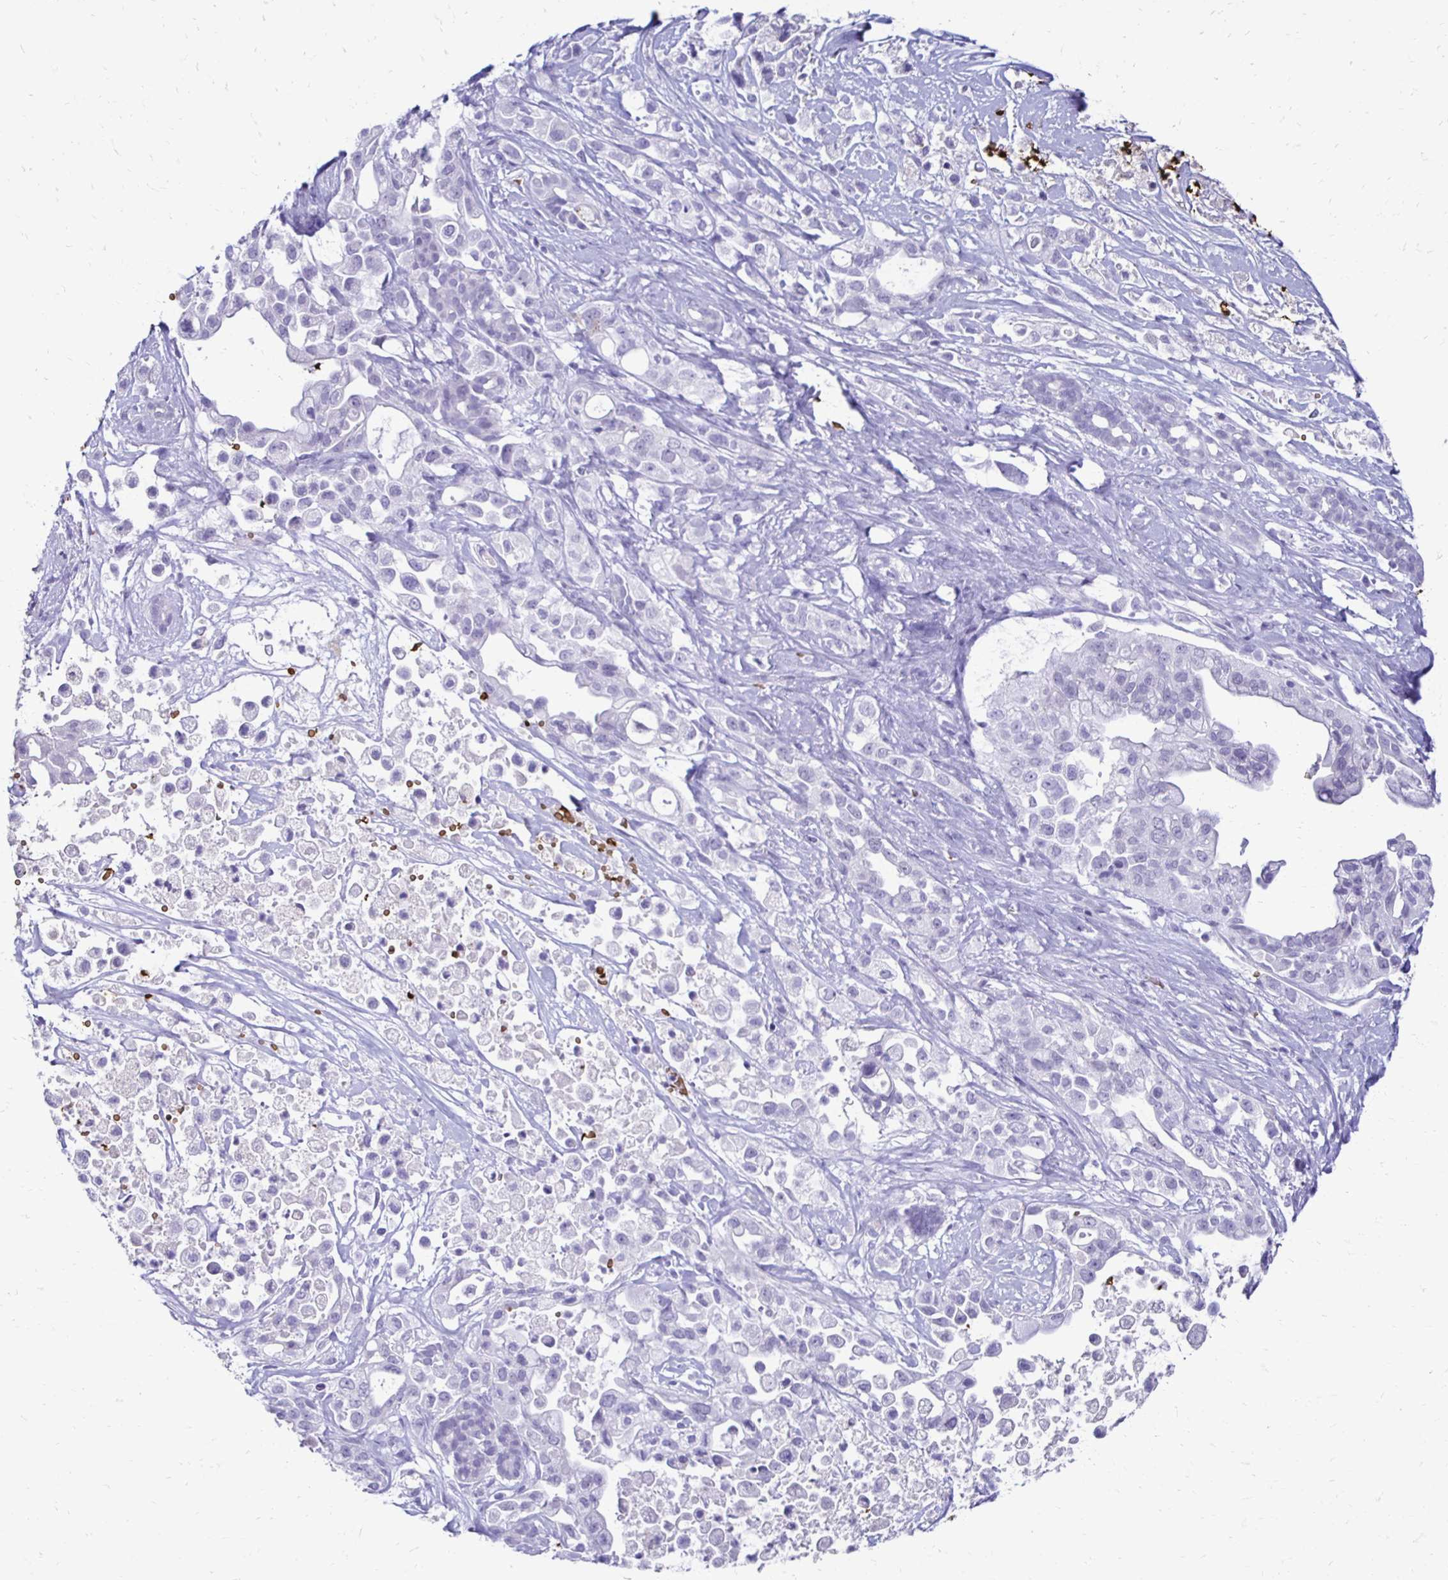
{"staining": {"intensity": "negative", "quantity": "none", "location": "none"}, "tissue": "pancreatic cancer", "cell_type": "Tumor cells", "image_type": "cancer", "snomed": [{"axis": "morphology", "description": "Adenocarcinoma, NOS"}, {"axis": "topography", "description": "Pancreas"}], "caption": "An image of human pancreatic cancer is negative for staining in tumor cells.", "gene": "RHBDL3", "patient": {"sex": "male", "age": 44}}